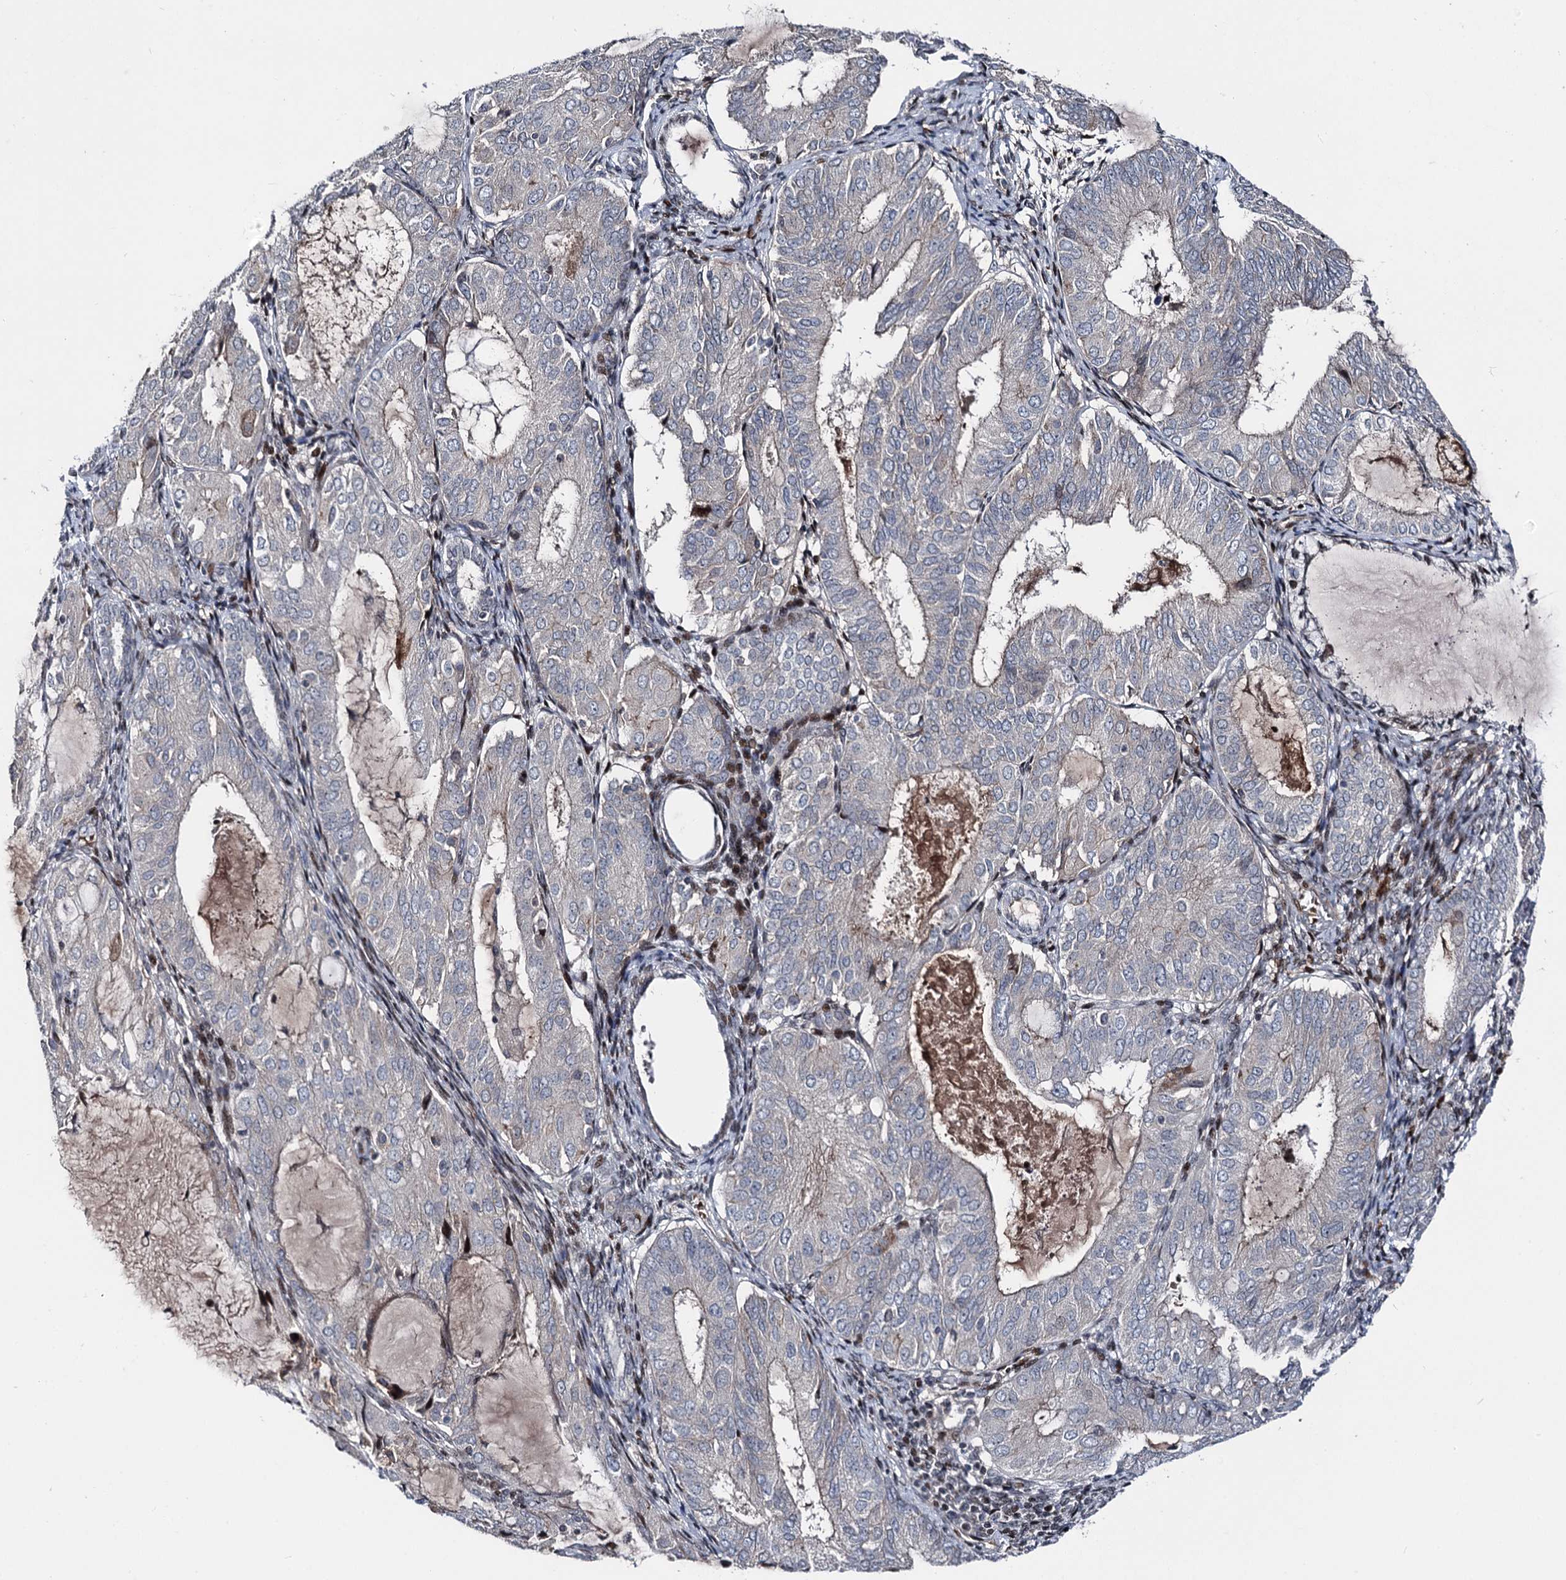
{"staining": {"intensity": "negative", "quantity": "none", "location": "none"}, "tissue": "endometrial cancer", "cell_type": "Tumor cells", "image_type": "cancer", "snomed": [{"axis": "morphology", "description": "Adenocarcinoma, NOS"}, {"axis": "topography", "description": "Endometrium"}], "caption": "DAB immunohistochemical staining of endometrial cancer reveals no significant expression in tumor cells.", "gene": "ITFG2", "patient": {"sex": "female", "age": 81}}